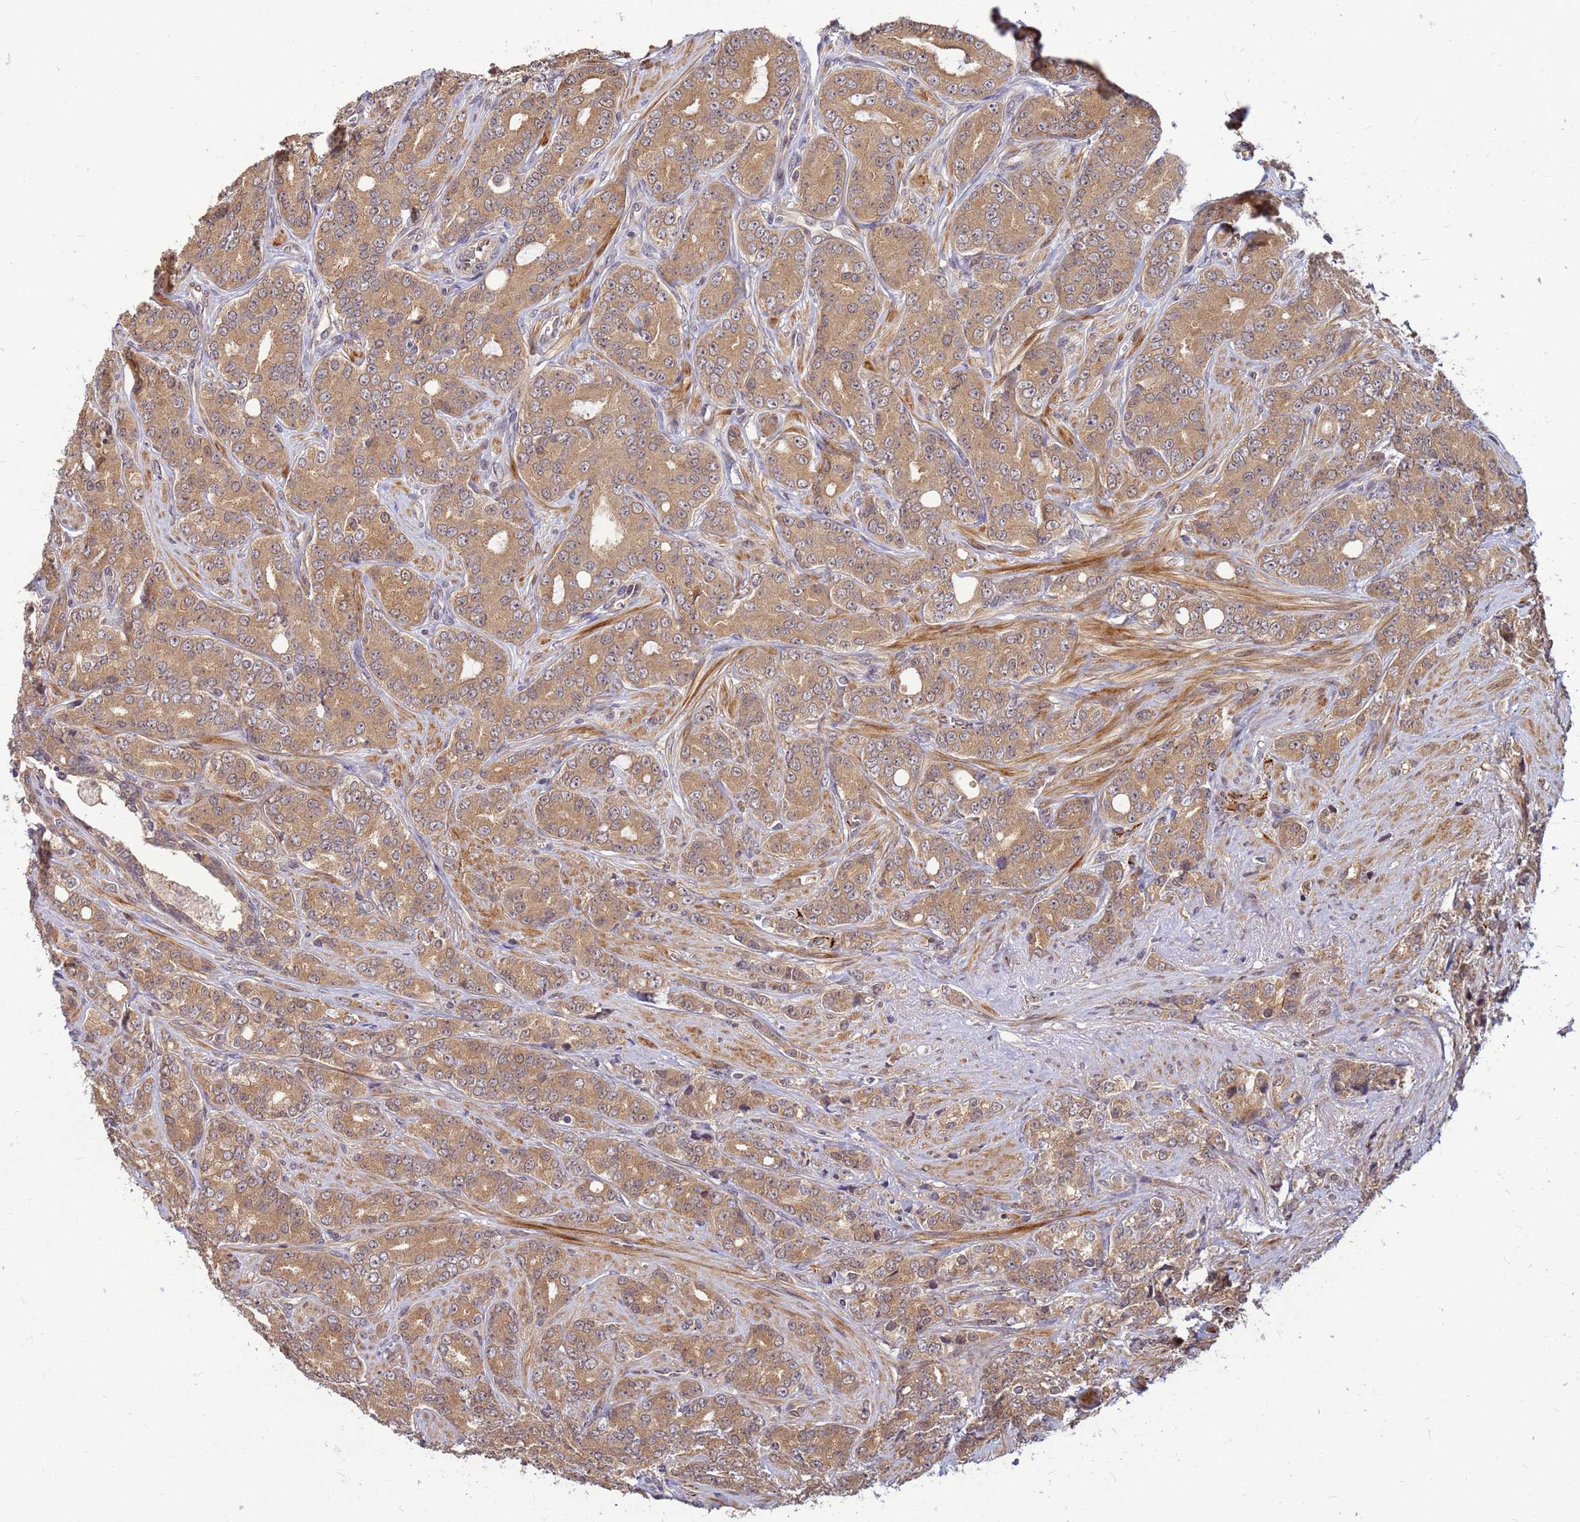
{"staining": {"intensity": "moderate", "quantity": ">75%", "location": "cytoplasmic/membranous"}, "tissue": "prostate cancer", "cell_type": "Tumor cells", "image_type": "cancer", "snomed": [{"axis": "morphology", "description": "Adenocarcinoma, High grade"}, {"axis": "topography", "description": "Prostate"}], "caption": "Immunohistochemistry (IHC) photomicrograph of human prostate cancer (high-grade adenocarcinoma) stained for a protein (brown), which reveals medium levels of moderate cytoplasmic/membranous expression in approximately >75% of tumor cells.", "gene": "DUS4L", "patient": {"sex": "male", "age": 62}}